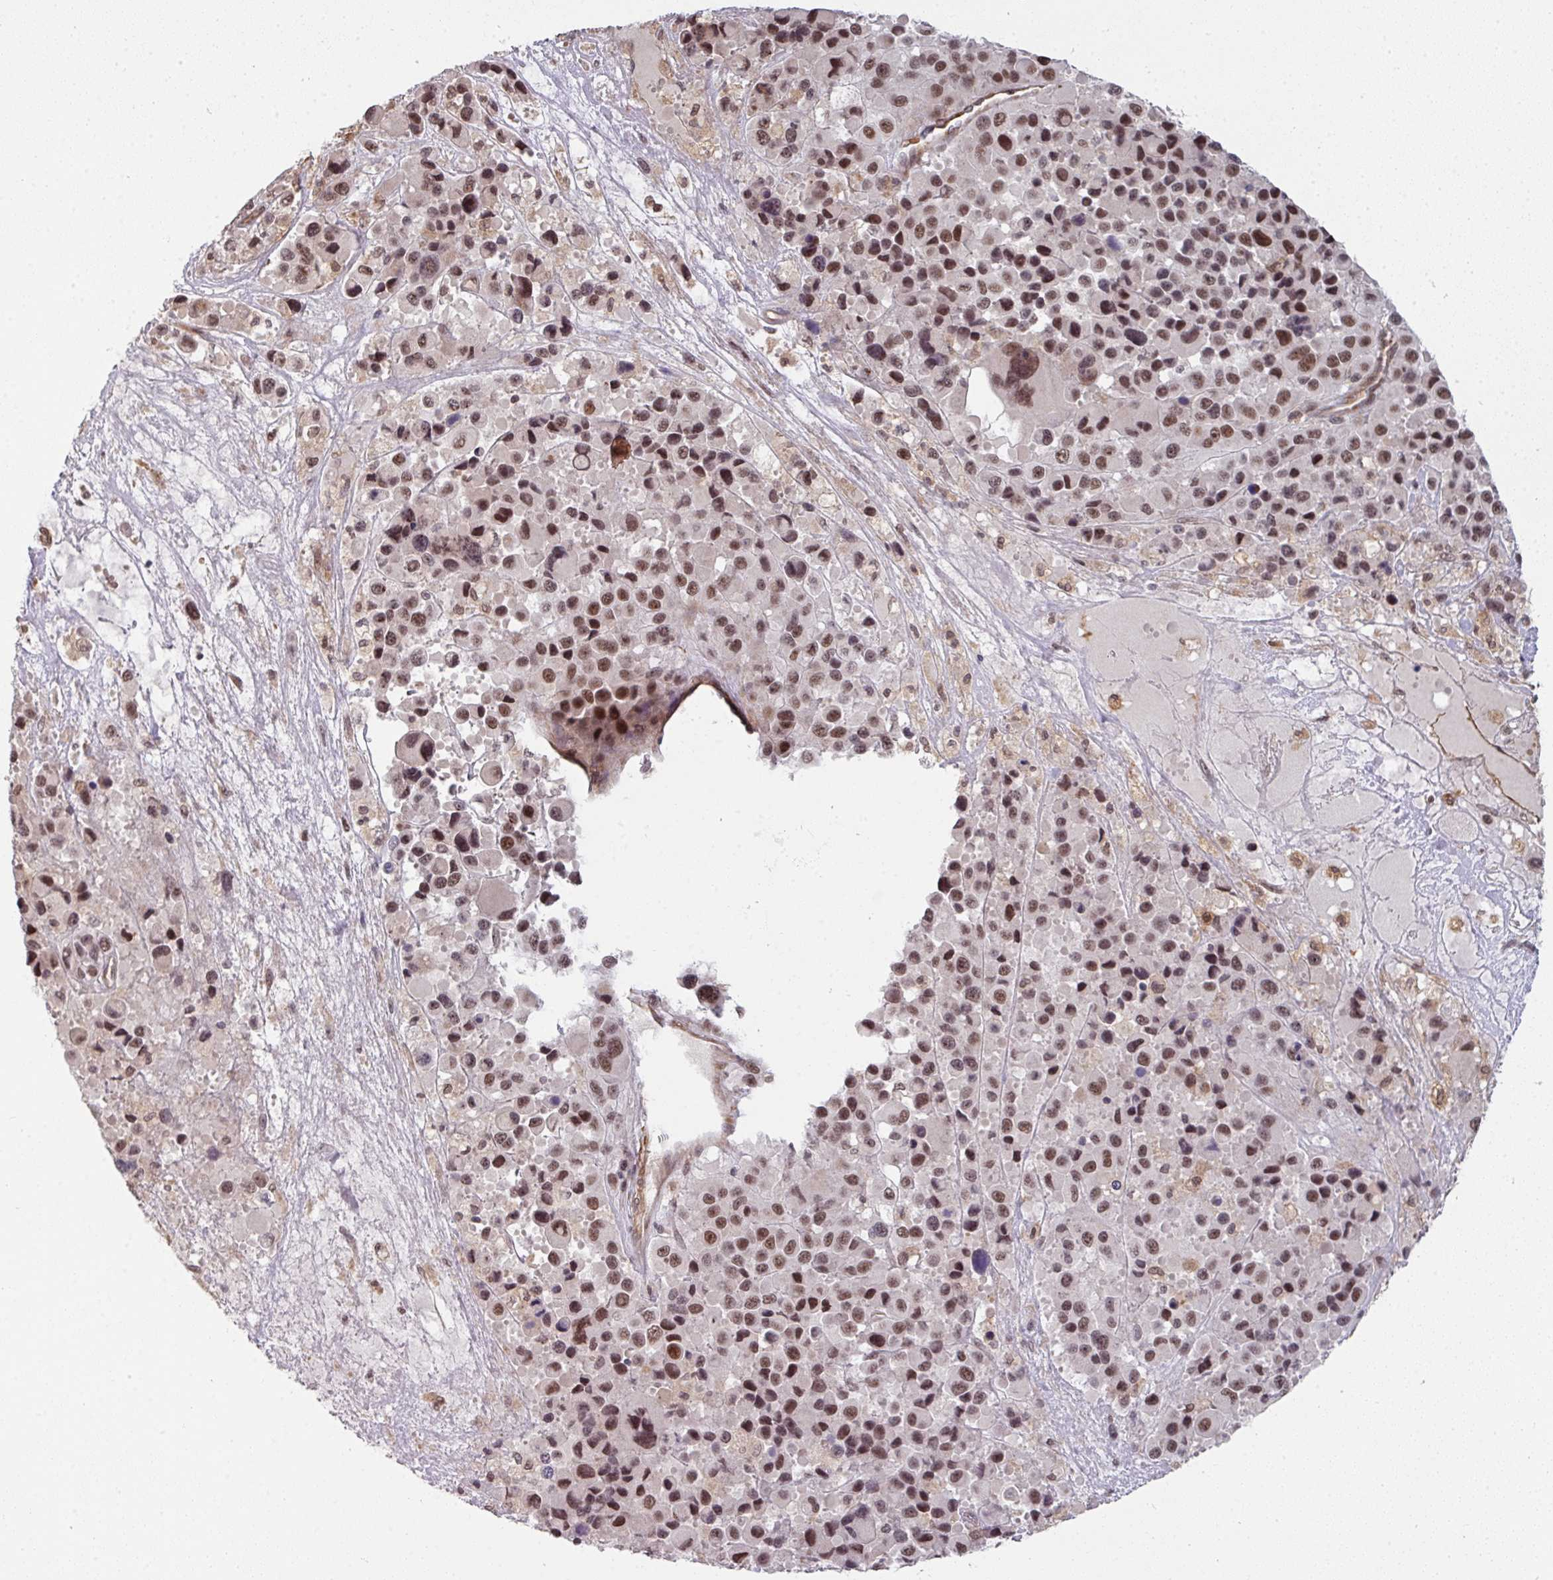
{"staining": {"intensity": "moderate", "quantity": ">75%", "location": "nuclear"}, "tissue": "melanoma", "cell_type": "Tumor cells", "image_type": "cancer", "snomed": [{"axis": "morphology", "description": "Malignant melanoma, Metastatic site"}, {"axis": "topography", "description": "Lymph node"}], "caption": "Protein positivity by IHC demonstrates moderate nuclear staining in approximately >75% of tumor cells in malignant melanoma (metastatic site).", "gene": "GTF2H3", "patient": {"sex": "female", "age": 65}}